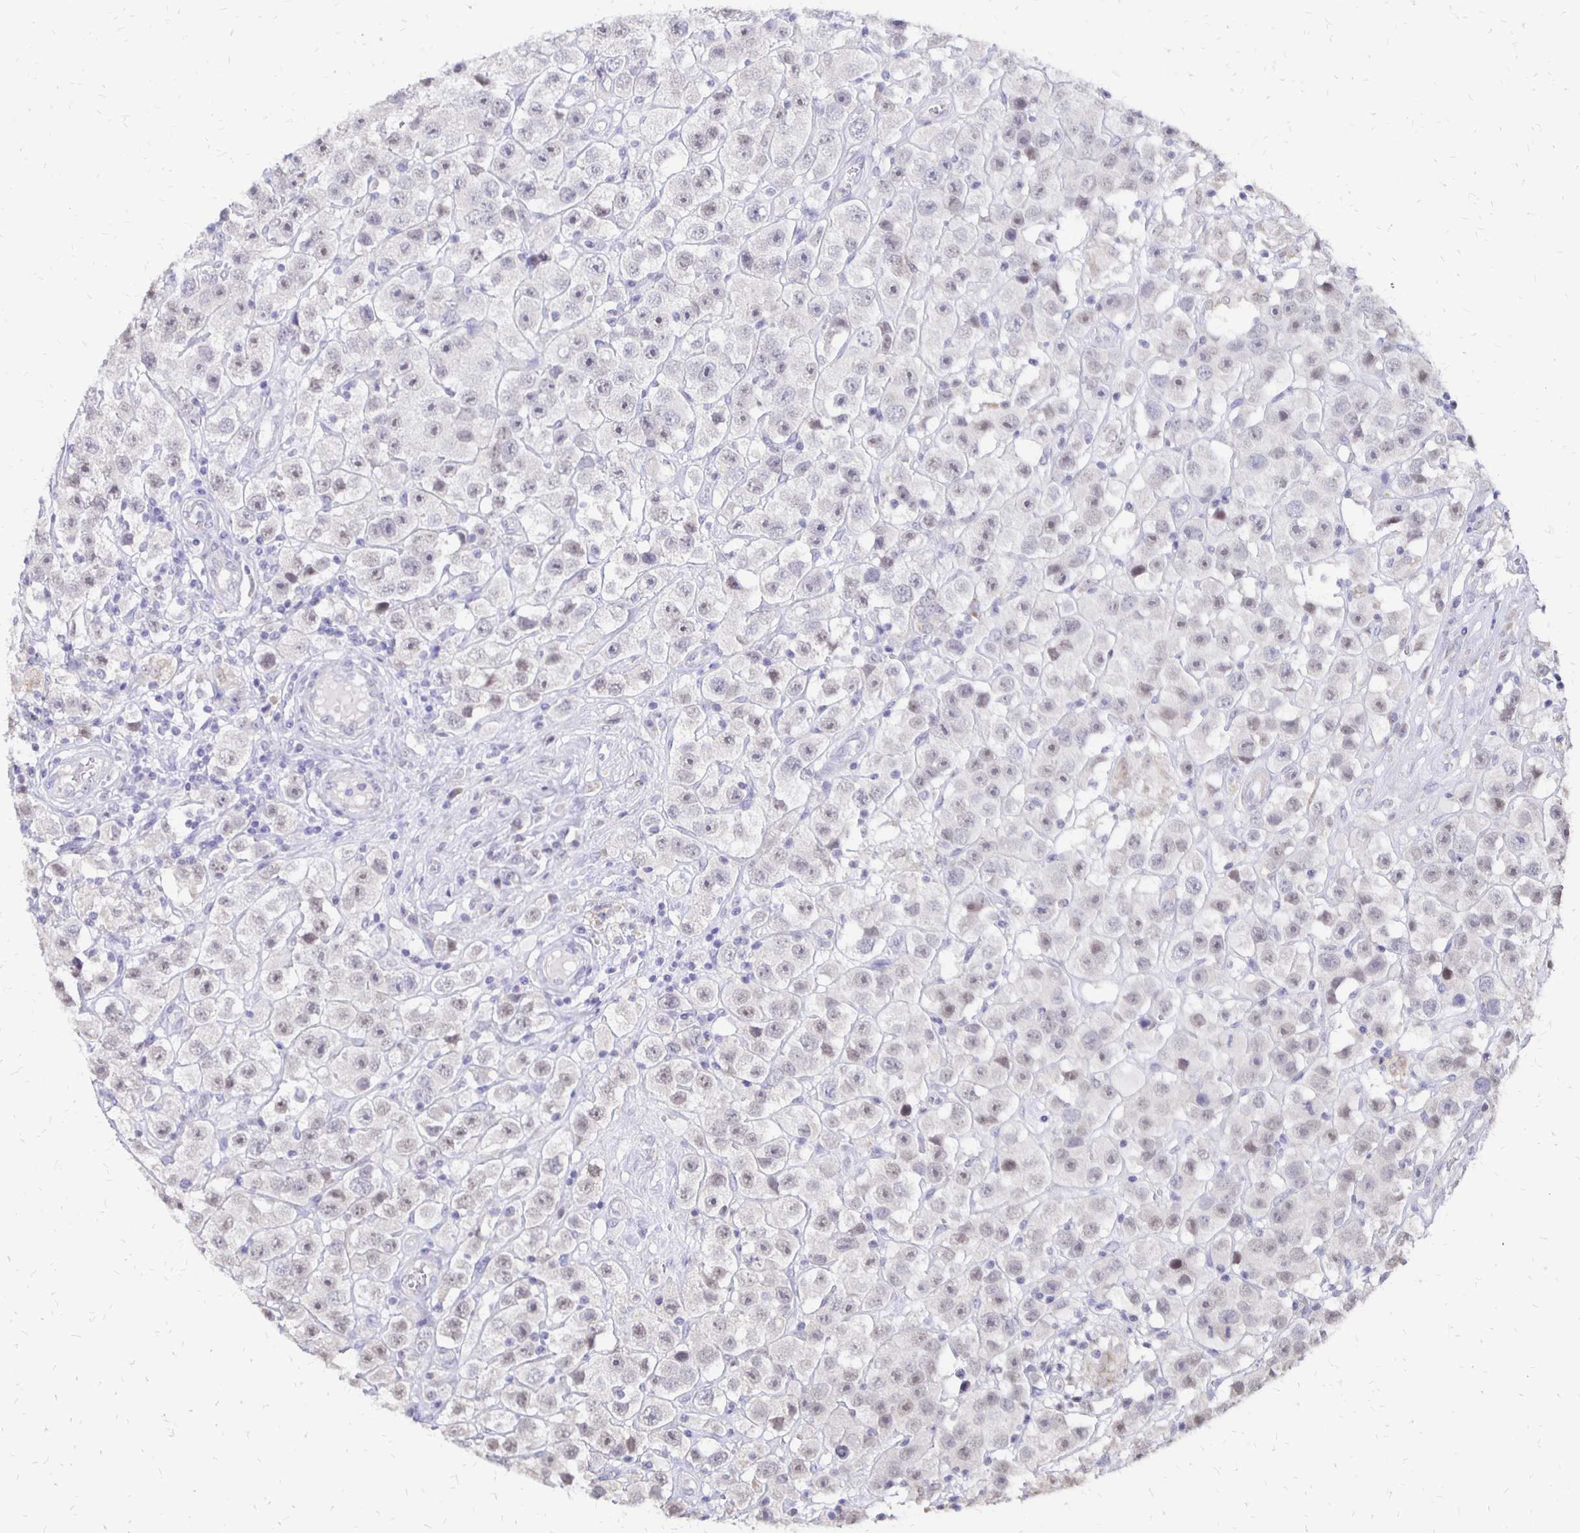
{"staining": {"intensity": "weak", "quantity": "<25%", "location": "nuclear"}, "tissue": "testis cancer", "cell_type": "Tumor cells", "image_type": "cancer", "snomed": [{"axis": "morphology", "description": "Seminoma, NOS"}, {"axis": "topography", "description": "Testis"}], "caption": "Human testis seminoma stained for a protein using immunohistochemistry (IHC) exhibits no positivity in tumor cells.", "gene": "ATOSB", "patient": {"sex": "male", "age": 45}}